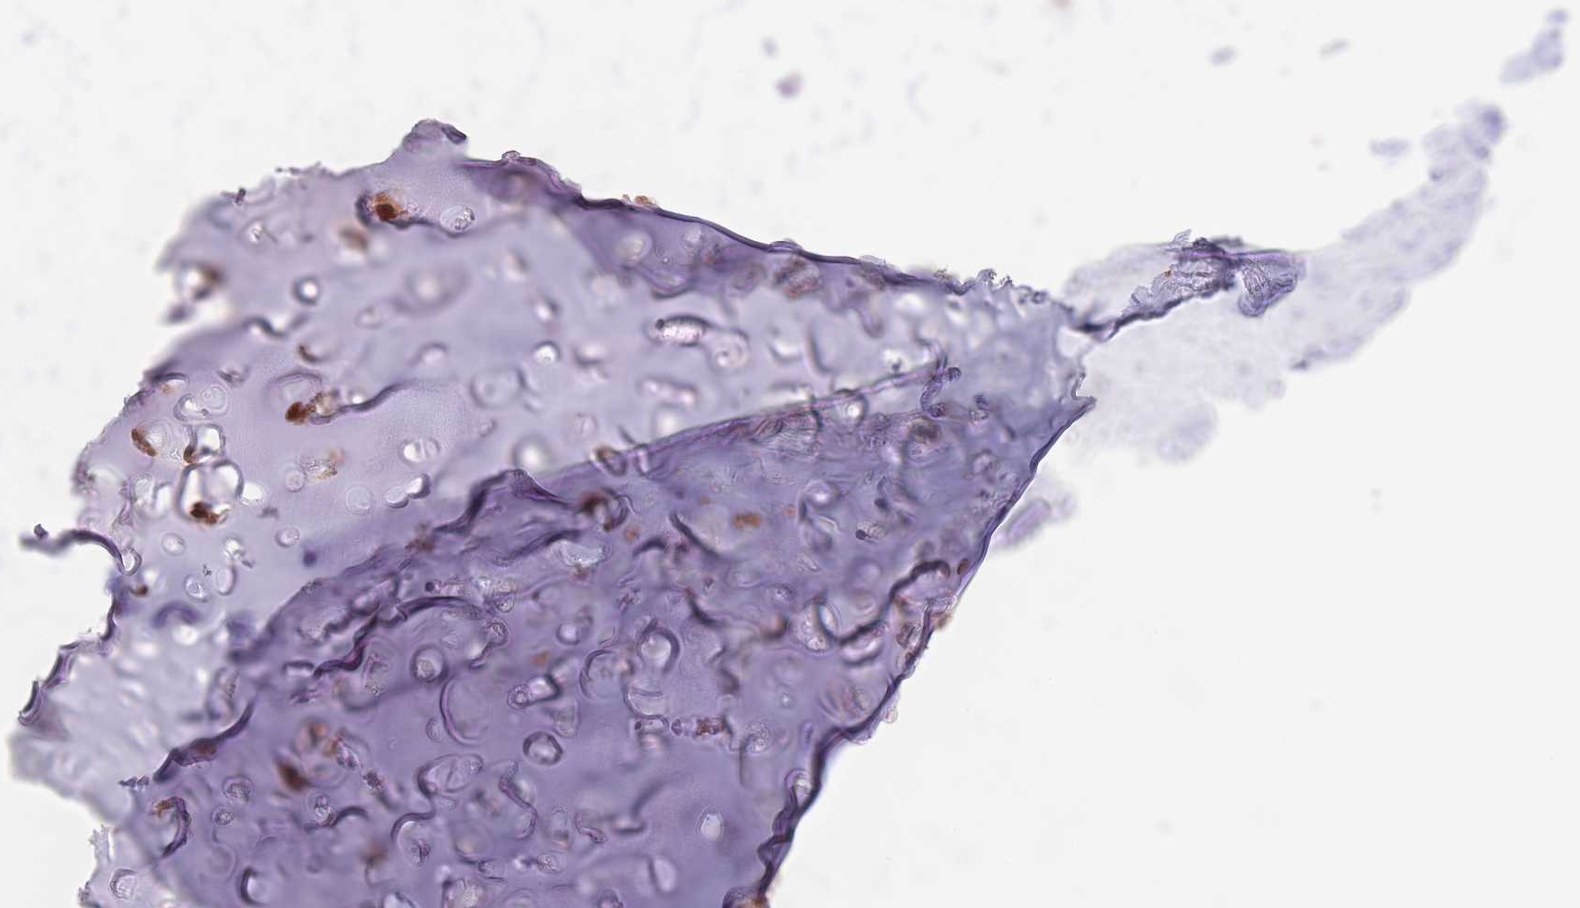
{"staining": {"intensity": "negative", "quantity": "none", "location": "none"}, "tissue": "adipose tissue", "cell_type": "Adipocytes", "image_type": "normal", "snomed": [{"axis": "morphology", "description": "Normal tissue, NOS"}, {"axis": "topography", "description": "Lymph node"}, {"axis": "topography", "description": "Cartilage tissue"}, {"axis": "topography", "description": "Bronchus"}], "caption": "Immunohistochemistry micrograph of unremarkable adipose tissue stained for a protein (brown), which shows no staining in adipocytes.", "gene": "LCLAT1", "patient": {"sex": "female", "age": 70}}